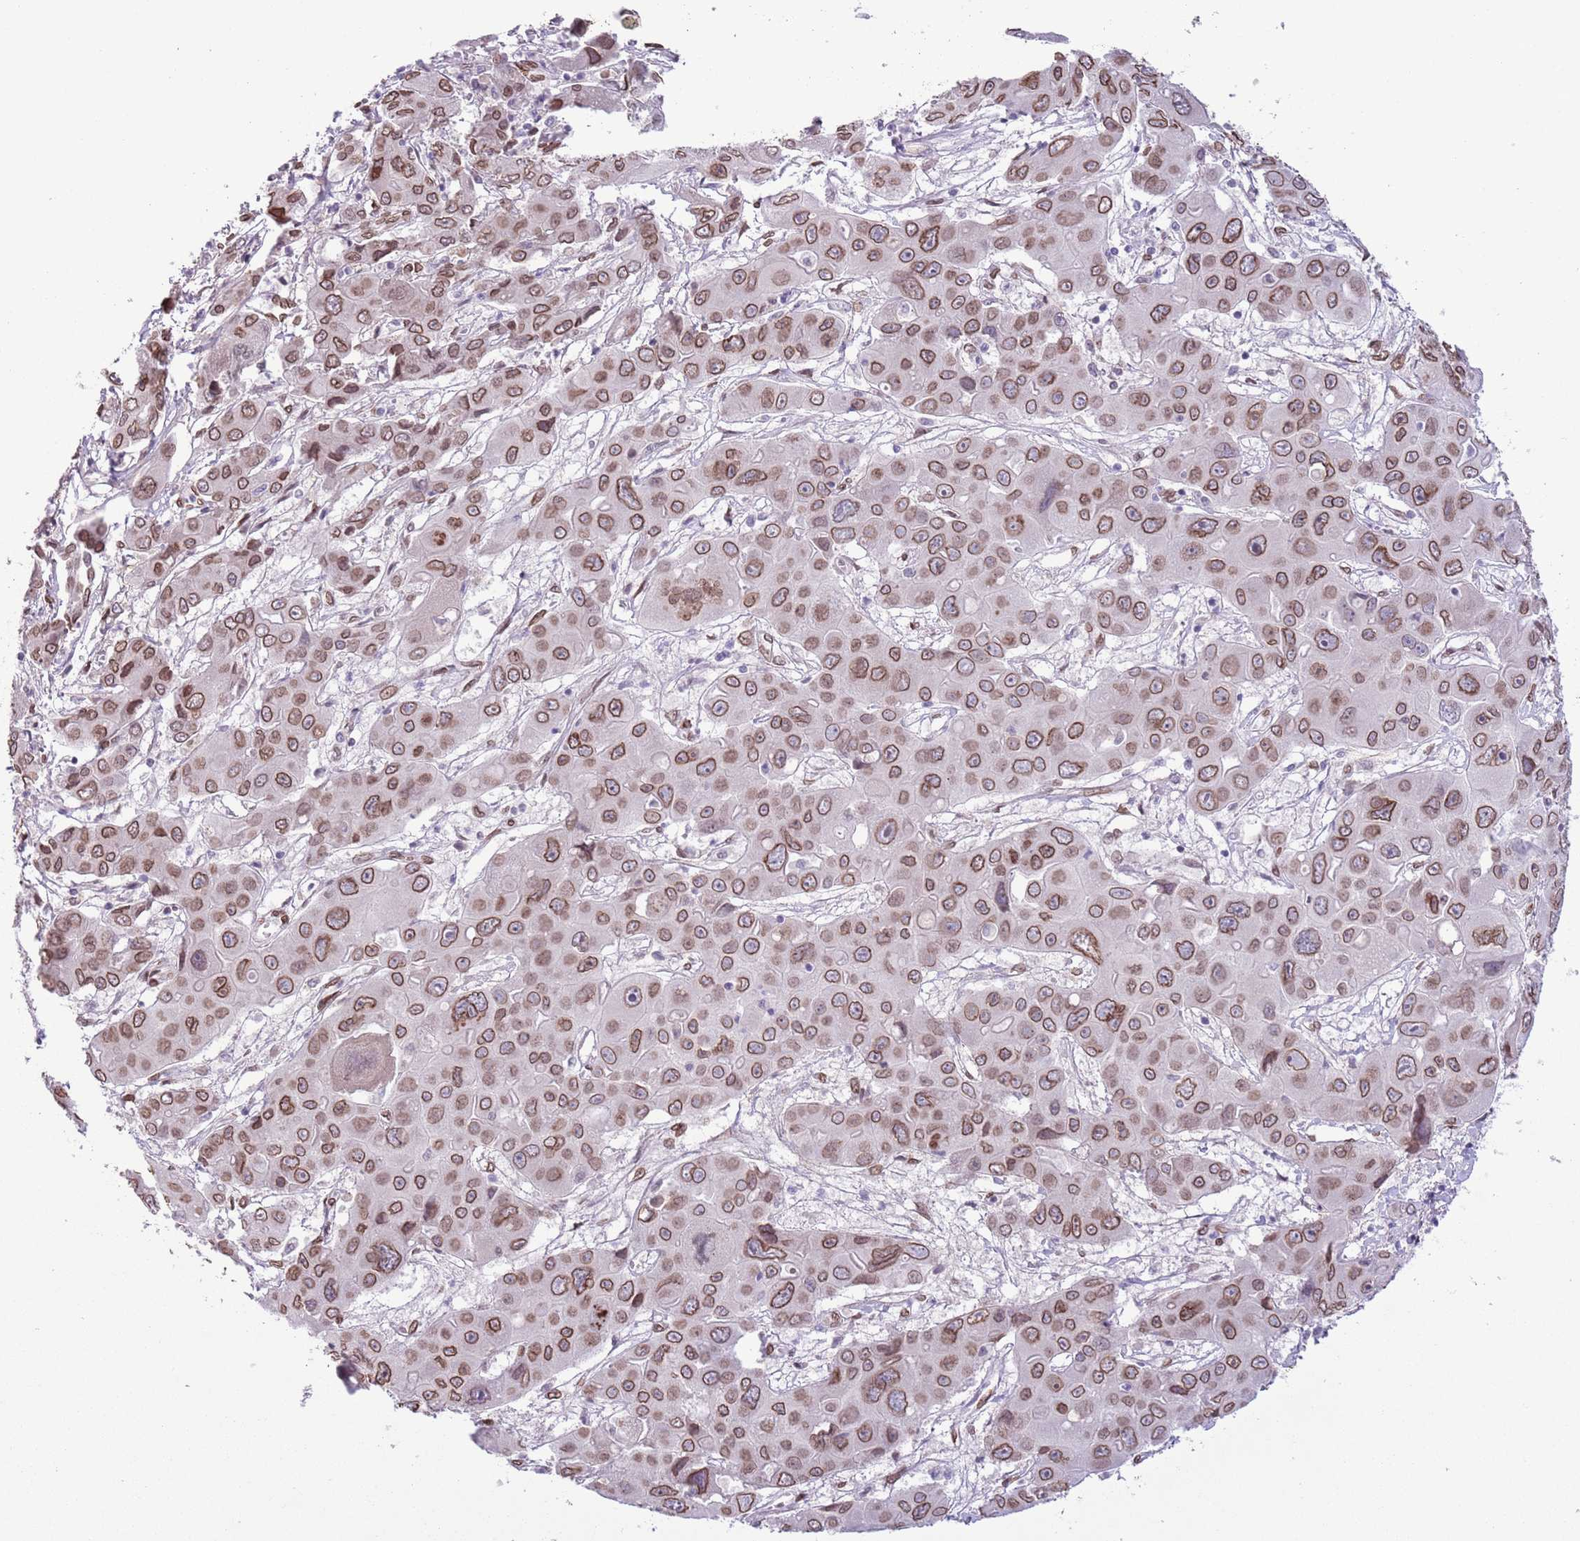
{"staining": {"intensity": "moderate", "quantity": ">75%", "location": "cytoplasmic/membranous,nuclear"}, "tissue": "liver cancer", "cell_type": "Tumor cells", "image_type": "cancer", "snomed": [{"axis": "morphology", "description": "Cholangiocarcinoma"}, {"axis": "topography", "description": "Liver"}], "caption": "Liver cholangiocarcinoma stained with DAB immunohistochemistry displays medium levels of moderate cytoplasmic/membranous and nuclear positivity in about >75% of tumor cells.", "gene": "ZGLP1", "patient": {"sex": "male", "age": 67}}